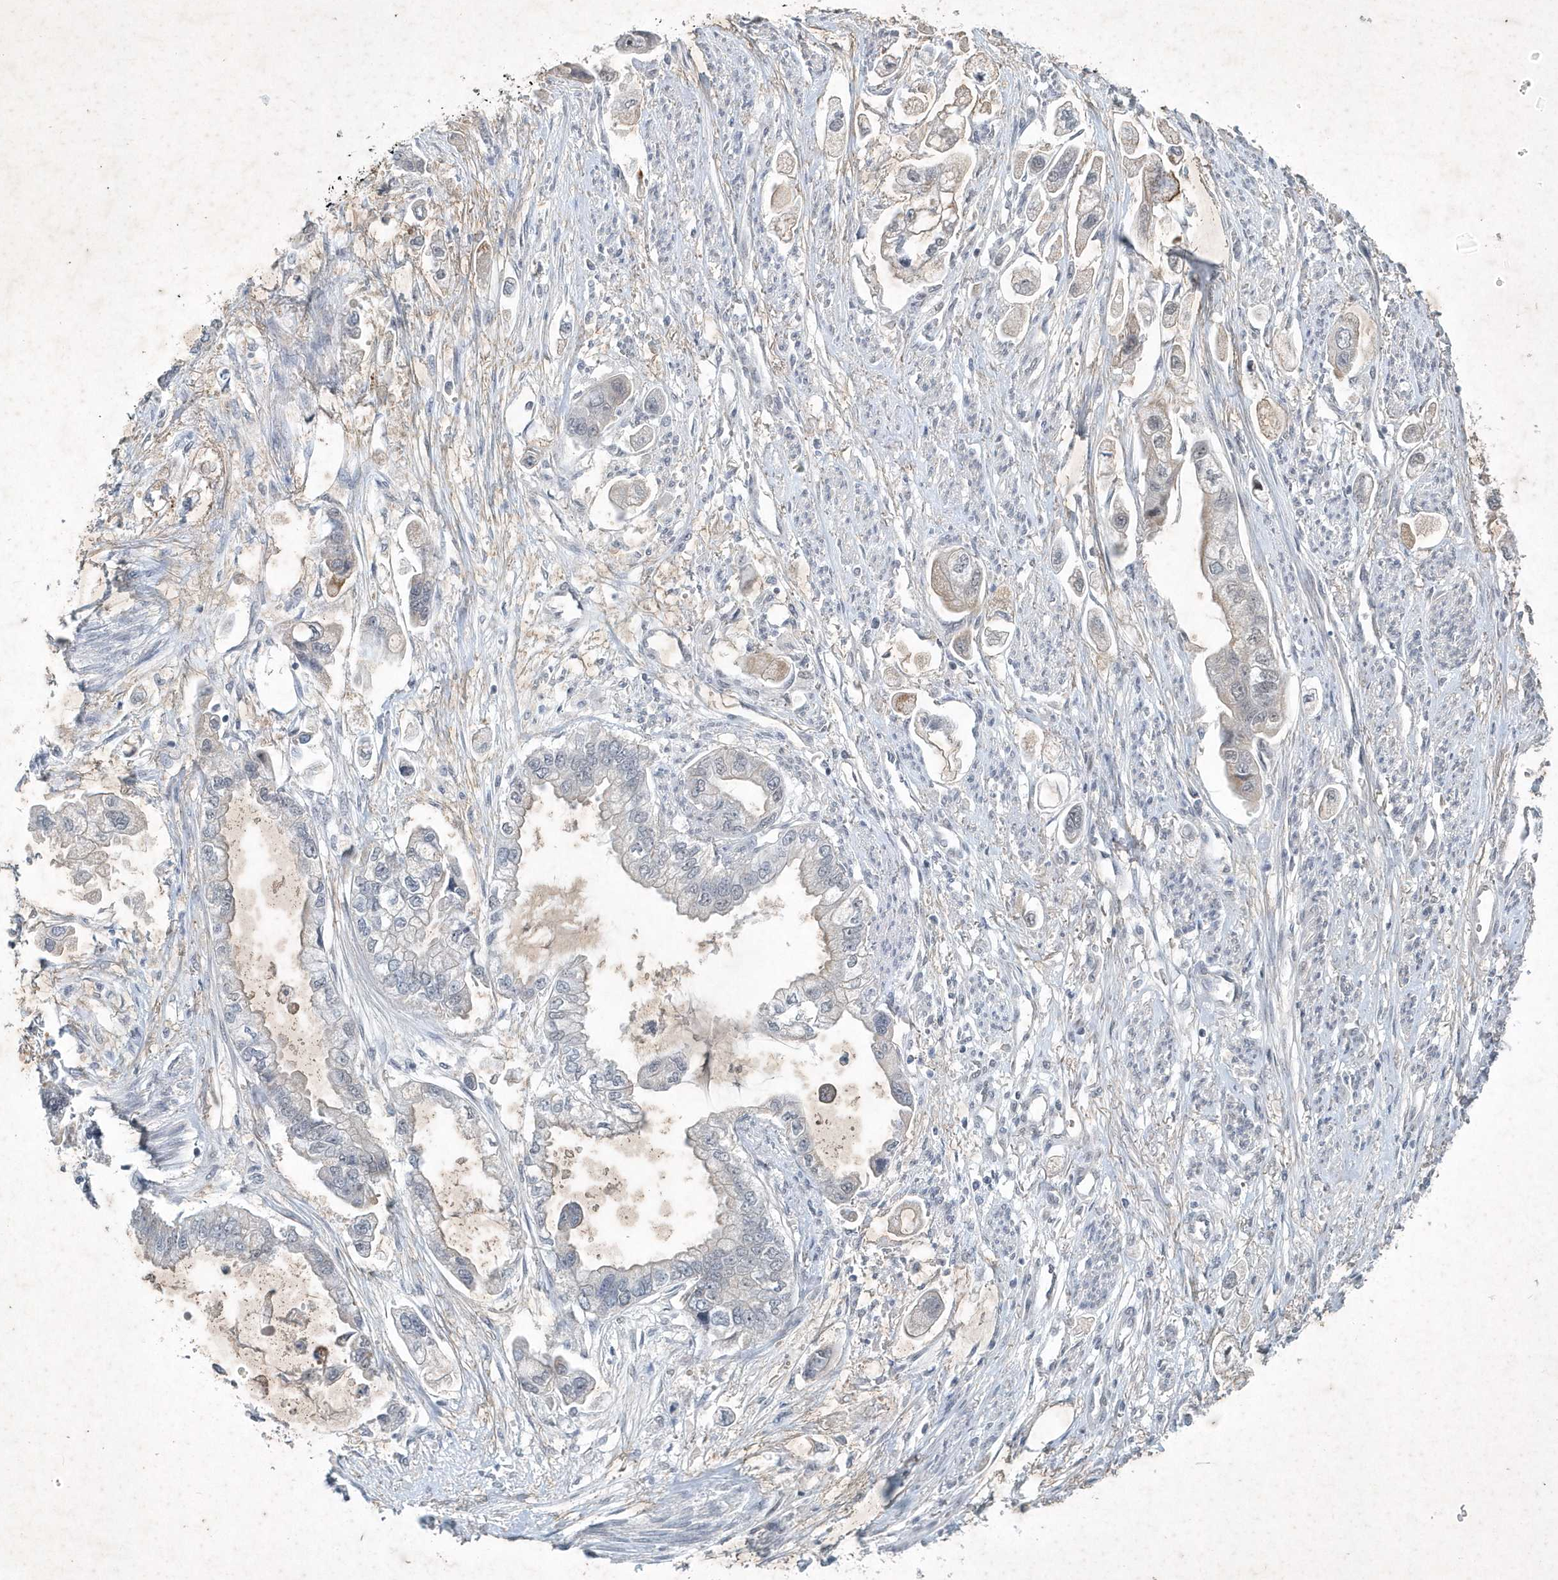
{"staining": {"intensity": "negative", "quantity": "none", "location": "none"}, "tissue": "stomach cancer", "cell_type": "Tumor cells", "image_type": "cancer", "snomed": [{"axis": "morphology", "description": "Adenocarcinoma, NOS"}, {"axis": "topography", "description": "Stomach"}], "caption": "Immunohistochemical staining of human adenocarcinoma (stomach) shows no significant staining in tumor cells.", "gene": "ZBTB9", "patient": {"sex": "male", "age": 62}}